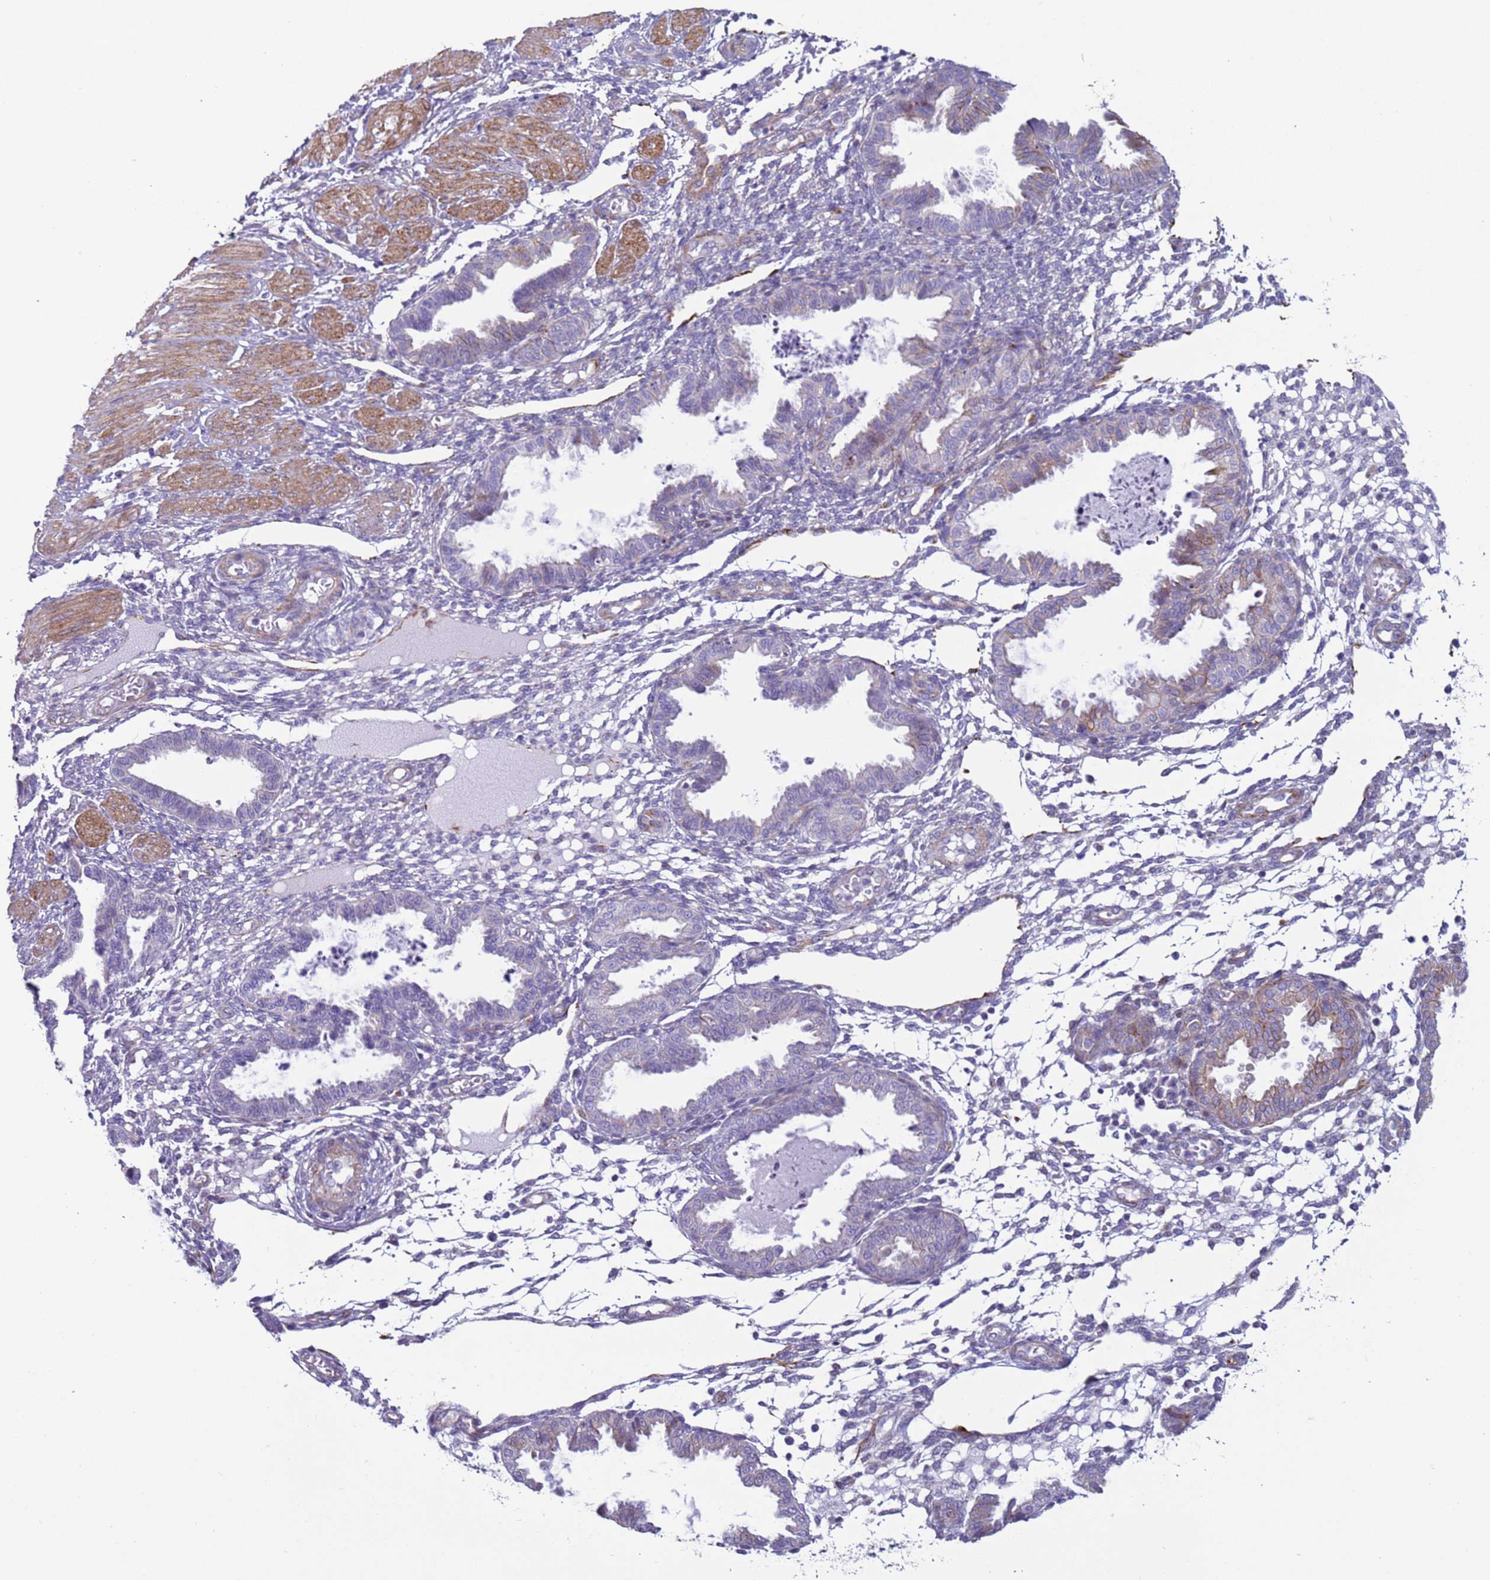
{"staining": {"intensity": "negative", "quantity": "none", "location": "none"}, "tissue": "endometrium", "cell_type": "Cells in endometrial stroma", "image_type": "normal", "snomed": [{"axis": "morphology", "description": "Normal tissue, NOS"}, {"axis": "topography", "description": "Endometrium"}], "caption": "Protein analysis of benign endometrium exhibits no significant positivity in cells in endometrial stroma.", "gene": "HEATR1", "patient": {"sex": "female", "age": 33}}